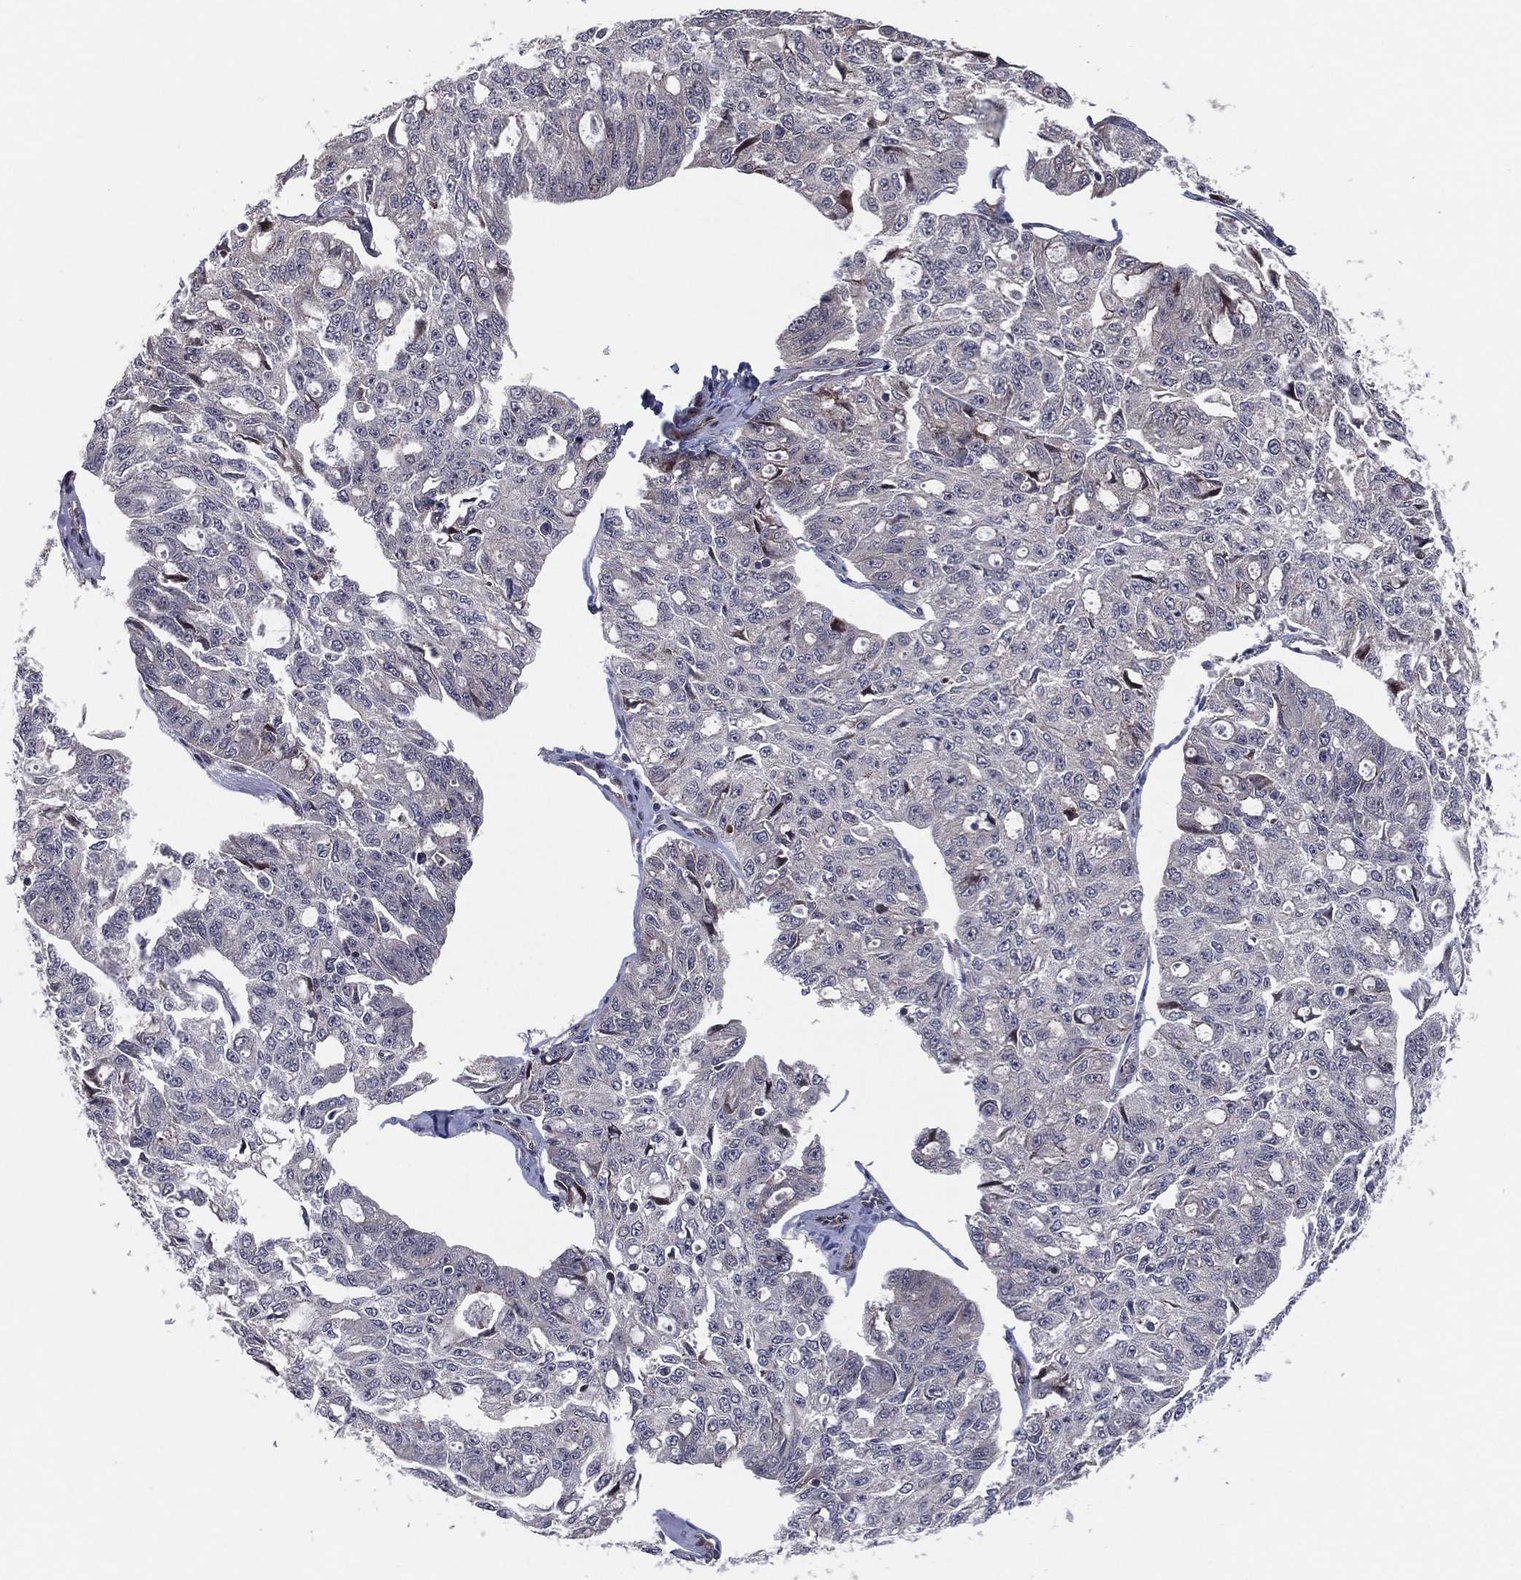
{"staining": {"intensity": "negative", "quantity": "none", "location": "none"}, "tissue": "ovarian cancer", "cell_type": "Tumor cells", "image_type": "cancer", "snomed": [{"axis": "morphology", "description": "Carcinoma, endometroid"}, {"axis": "topography", "description": "Ovary"}], "caption": "DAB immunohistochemical staining of ovarian cancer displays no significant positivity in tumor cells.", "gene": "UTP14A", "patient": {"sex": "female", "age": 65}}